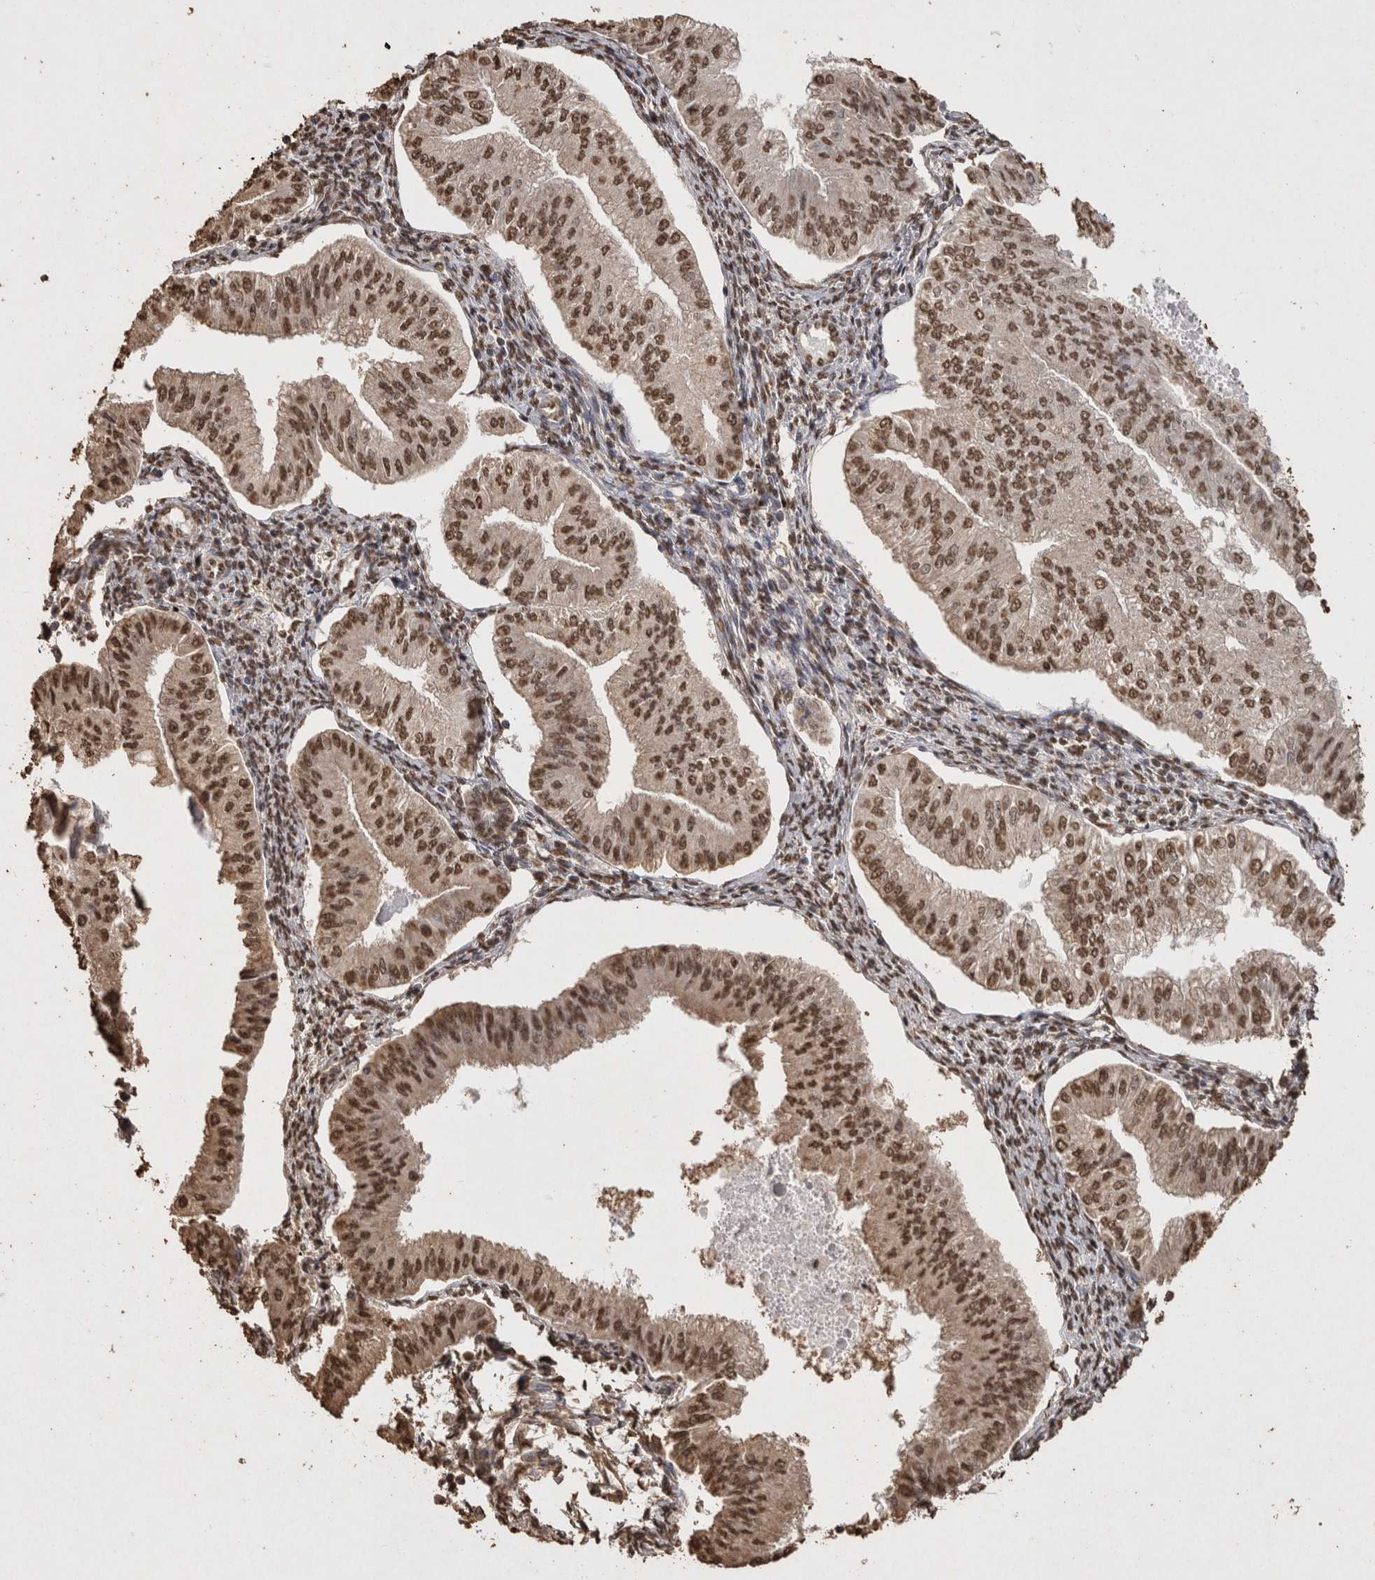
{"staining": {"intensity": "strong", "quantity": ">75%", "location": "nuclear"}, "tissue": "endometrial cancer", "cell_type": "Tumor cells", "image_type": "cancer", "snomed": [{"axis": "morphology", "description": "Normal tissue, NOS"}, {"axis": "morphology", "description": "Adenocarcinoma, NOS"}, {"axis": "topography", "description": "Endometrium"}], "caption": "A histopathology image showing strong nuclear expression in approximately >75% of tumor cells in endometrial adenocarcinoma, as visualized by brown immunohistochemical staining.", "gene": "FSTL3", "patient": {"sex": "female", "age": 53}}